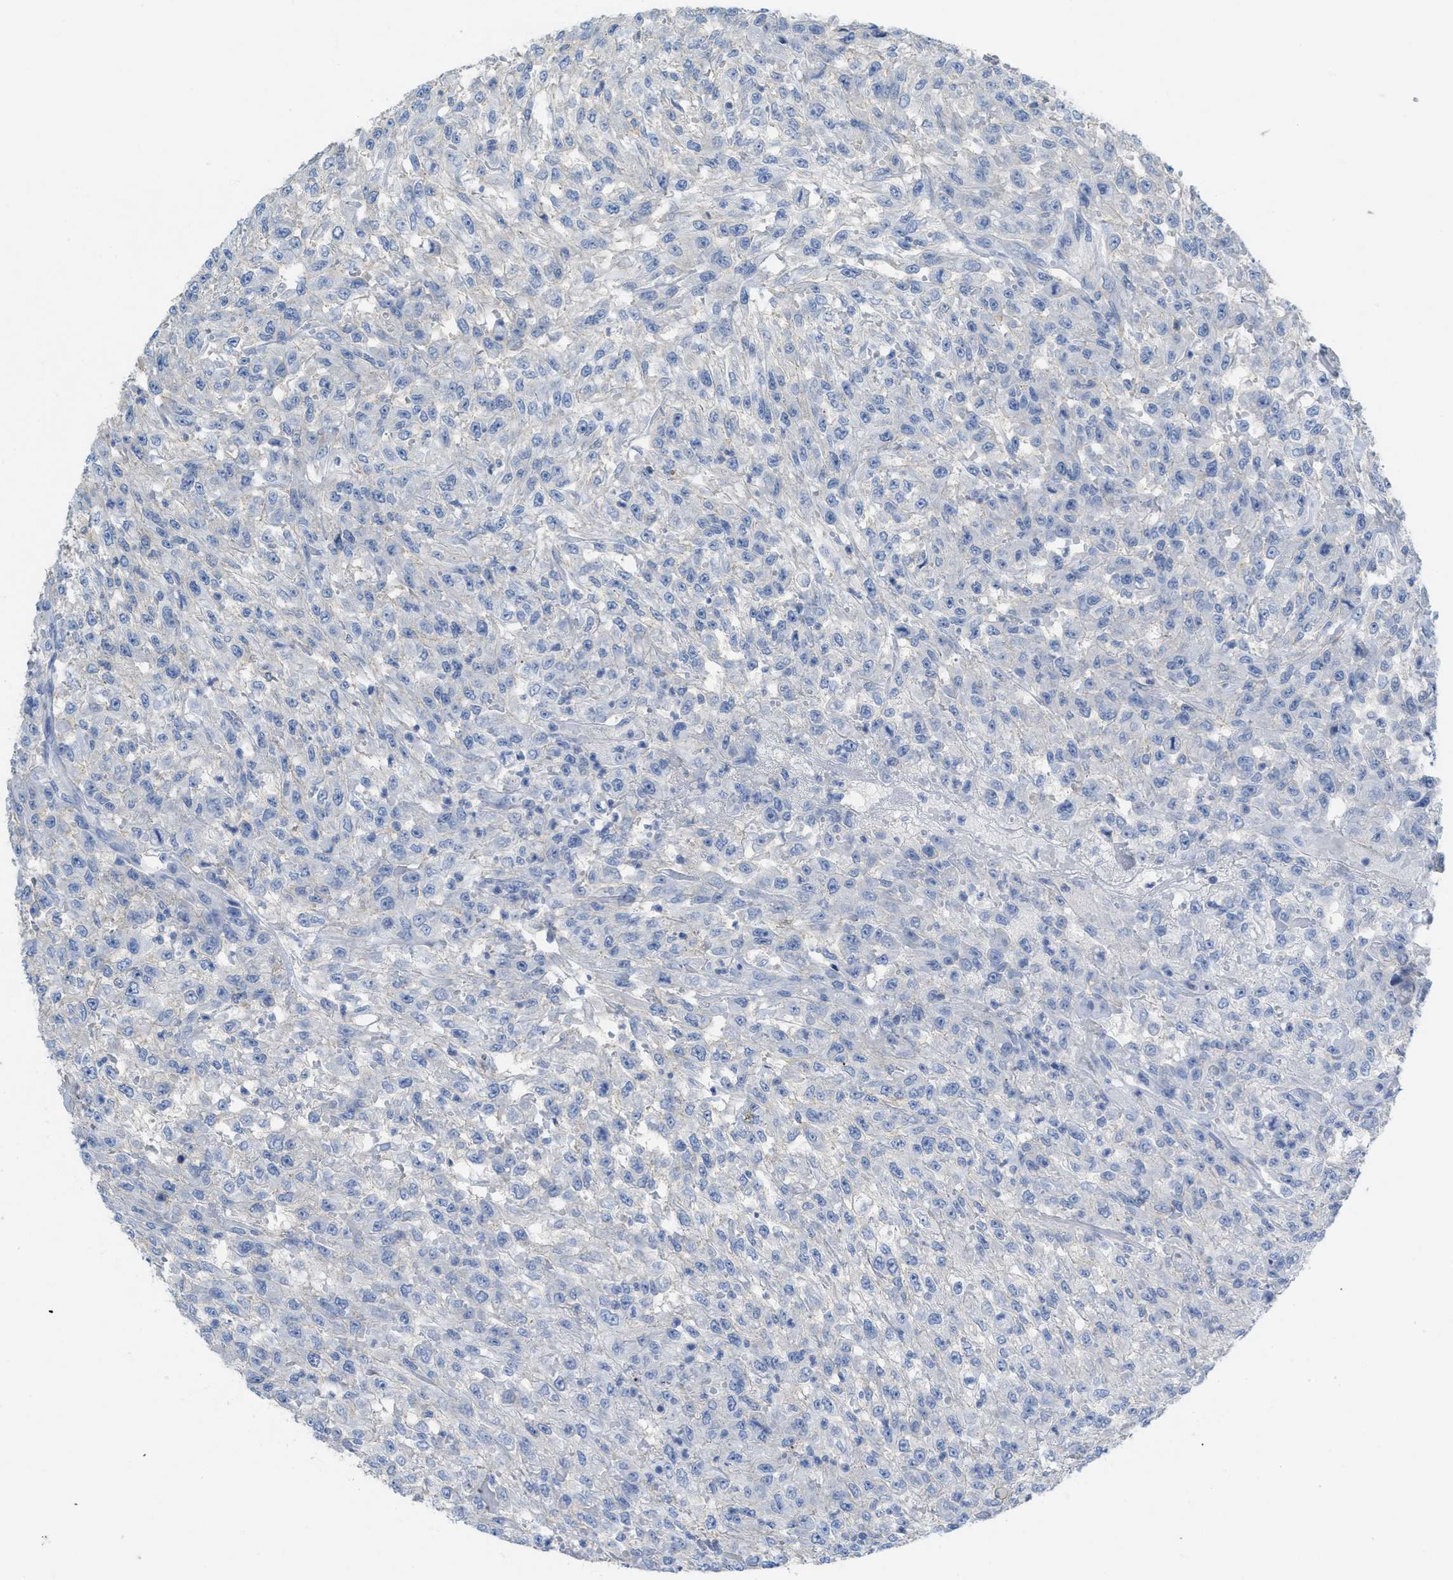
{"staining": {"intensity": "negative", "quantity": "none", "location": "none"}, "tissue": "urothelial cancer", "cell_type": "Tumor cells", "image_type": "cancer", "snomed": [{"axis": "morphology", "description": "Urothelial carcinoma, High grade"}, {"axis": "topography", "description": "Urinary bladder"}], "caption": "This is an immunohistochemistry histopathology image of human high-grade urothelial carcinoma. There is no expression in tumor cells.", "gene": "CNNM4", "patient": {"sex": "male", "age": 46}}